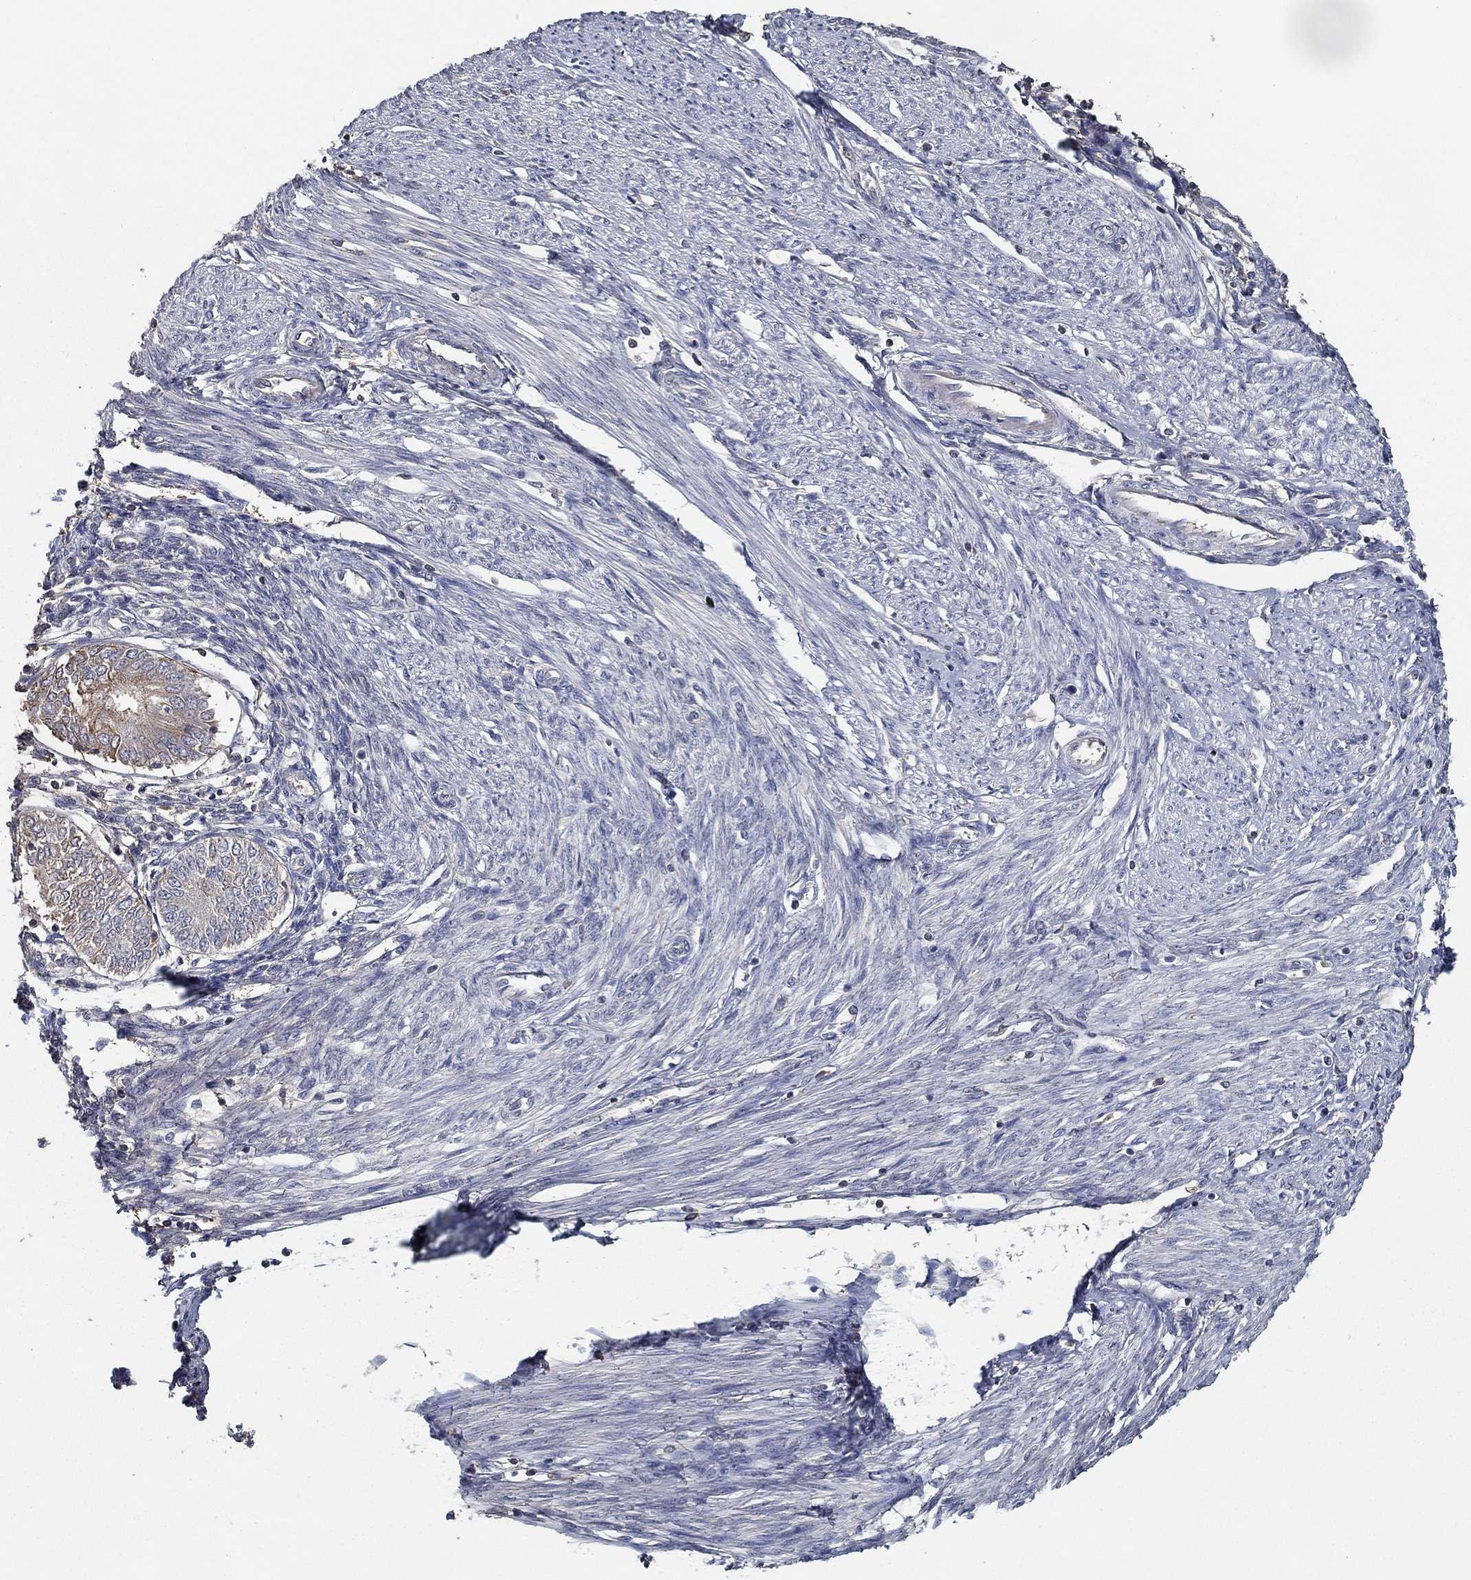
{"staining": {"intensity": "moderate", "quantity": "<25%", "location": "cytoplasmic/membranous"}, "tissue": "endometrial cancer", "cell_type": "Tumor cells", "image_type": "cancer", "snomed": [{"axis": "morphology", "description": "Adenocarcinoma, NOS"}, {"axis": "topography", "description": "Endometrium"}], "caption": "DAB immunohistochemical staining of endometrial adenocarcinoma demonstrates moderate cytoplasmic/membranous protein expression in approximately <25% of tumor cells.", "gene": "IL10", "patient": {"sex": "female", "age": 68}}